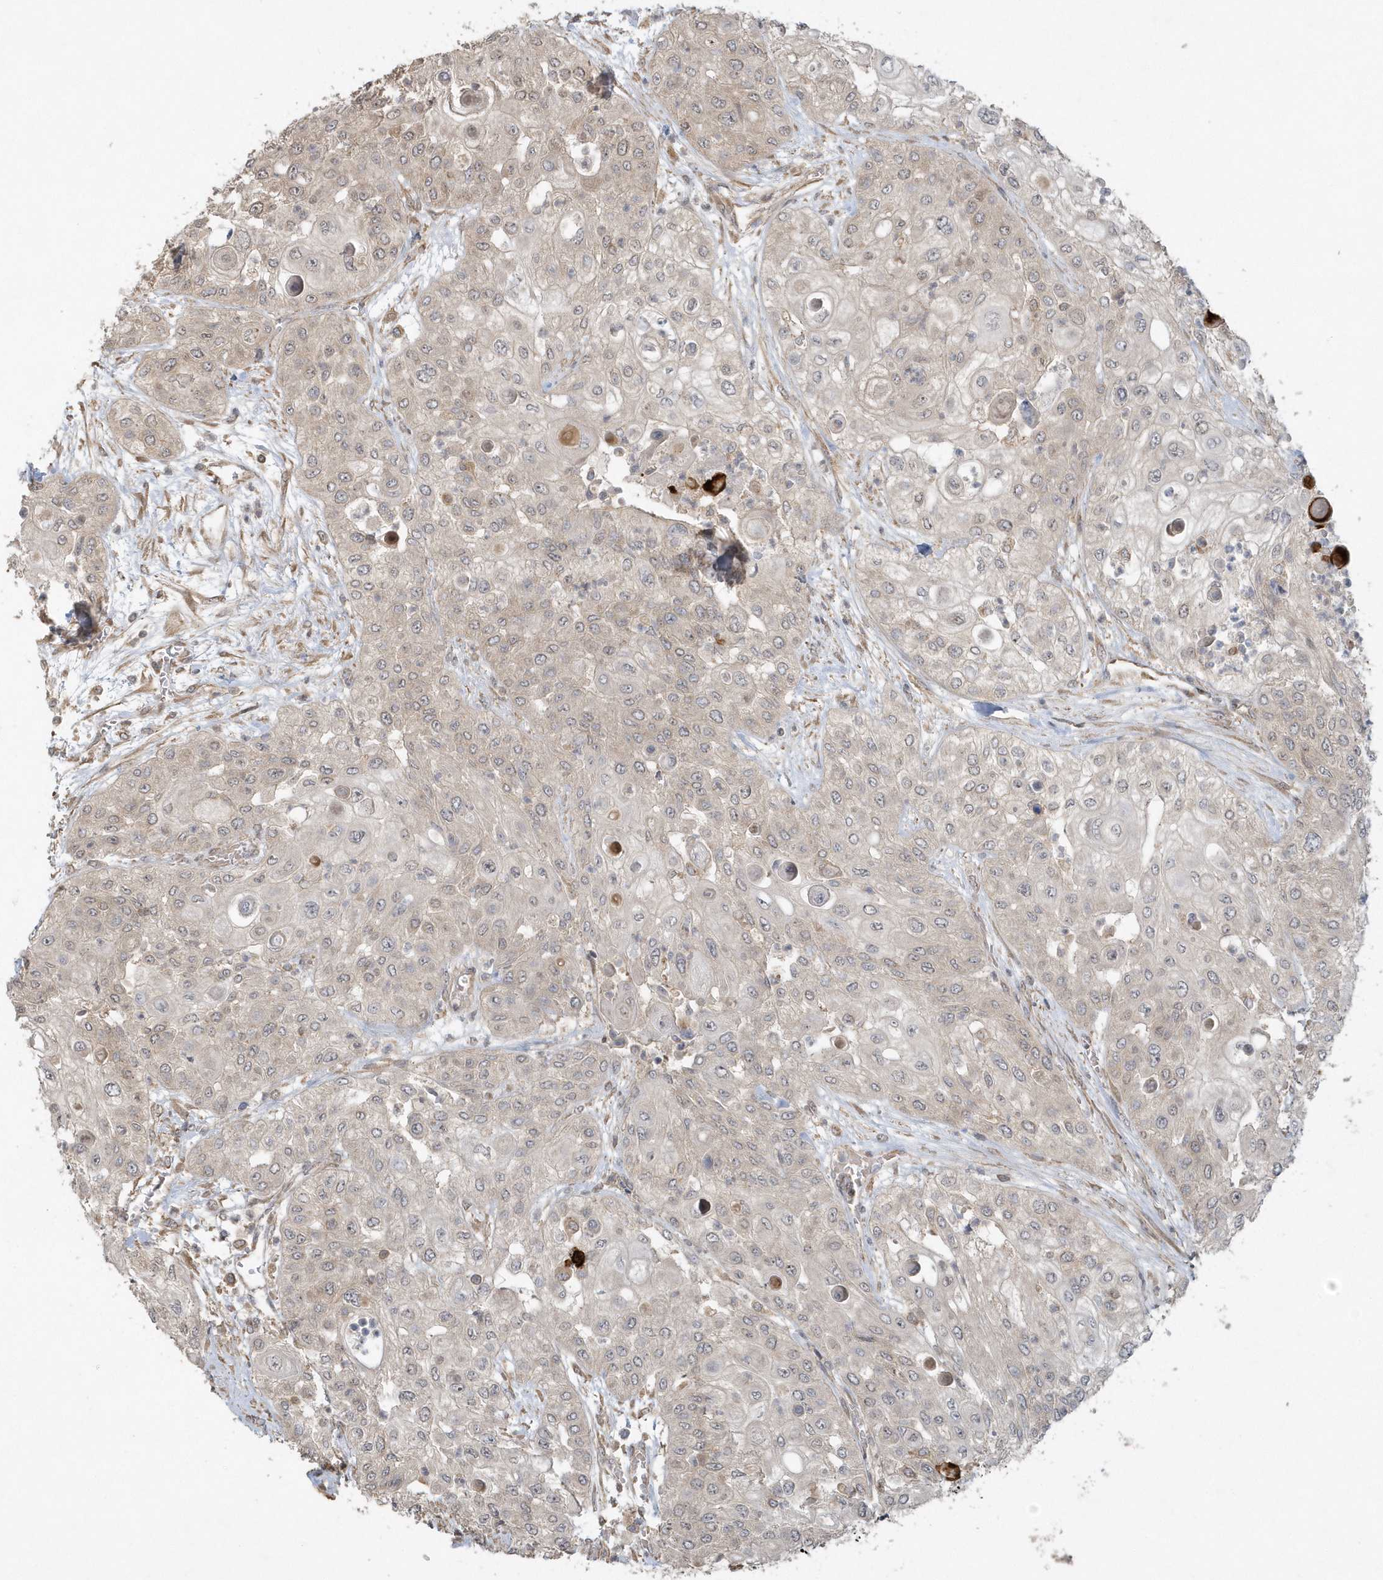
{"staining": {"intensity": "negative", "quantity": "none", "location": "none"}, "tissue": "urothelial cancer", "cell_type": "Tumor cells", "image_type": "cancer", "snomed": [{"axis": "morphology", "description": "Urothelial carcinoma, High grade"}, {"axis": "topography", "description": "Urinary bladder"}], "caption": "Urothelial cancer was stained to show a protein in brown. There is no significant positivity in tumor cells. (Stains: DAB (3,3'-diaminobenzidine) immunohistochemistry with hematoxylin counter stain, Microscopy: brightfield microscopy at high magnification).", "gene": "THG1L", "patient": {"sex": "female", "age": 79}}